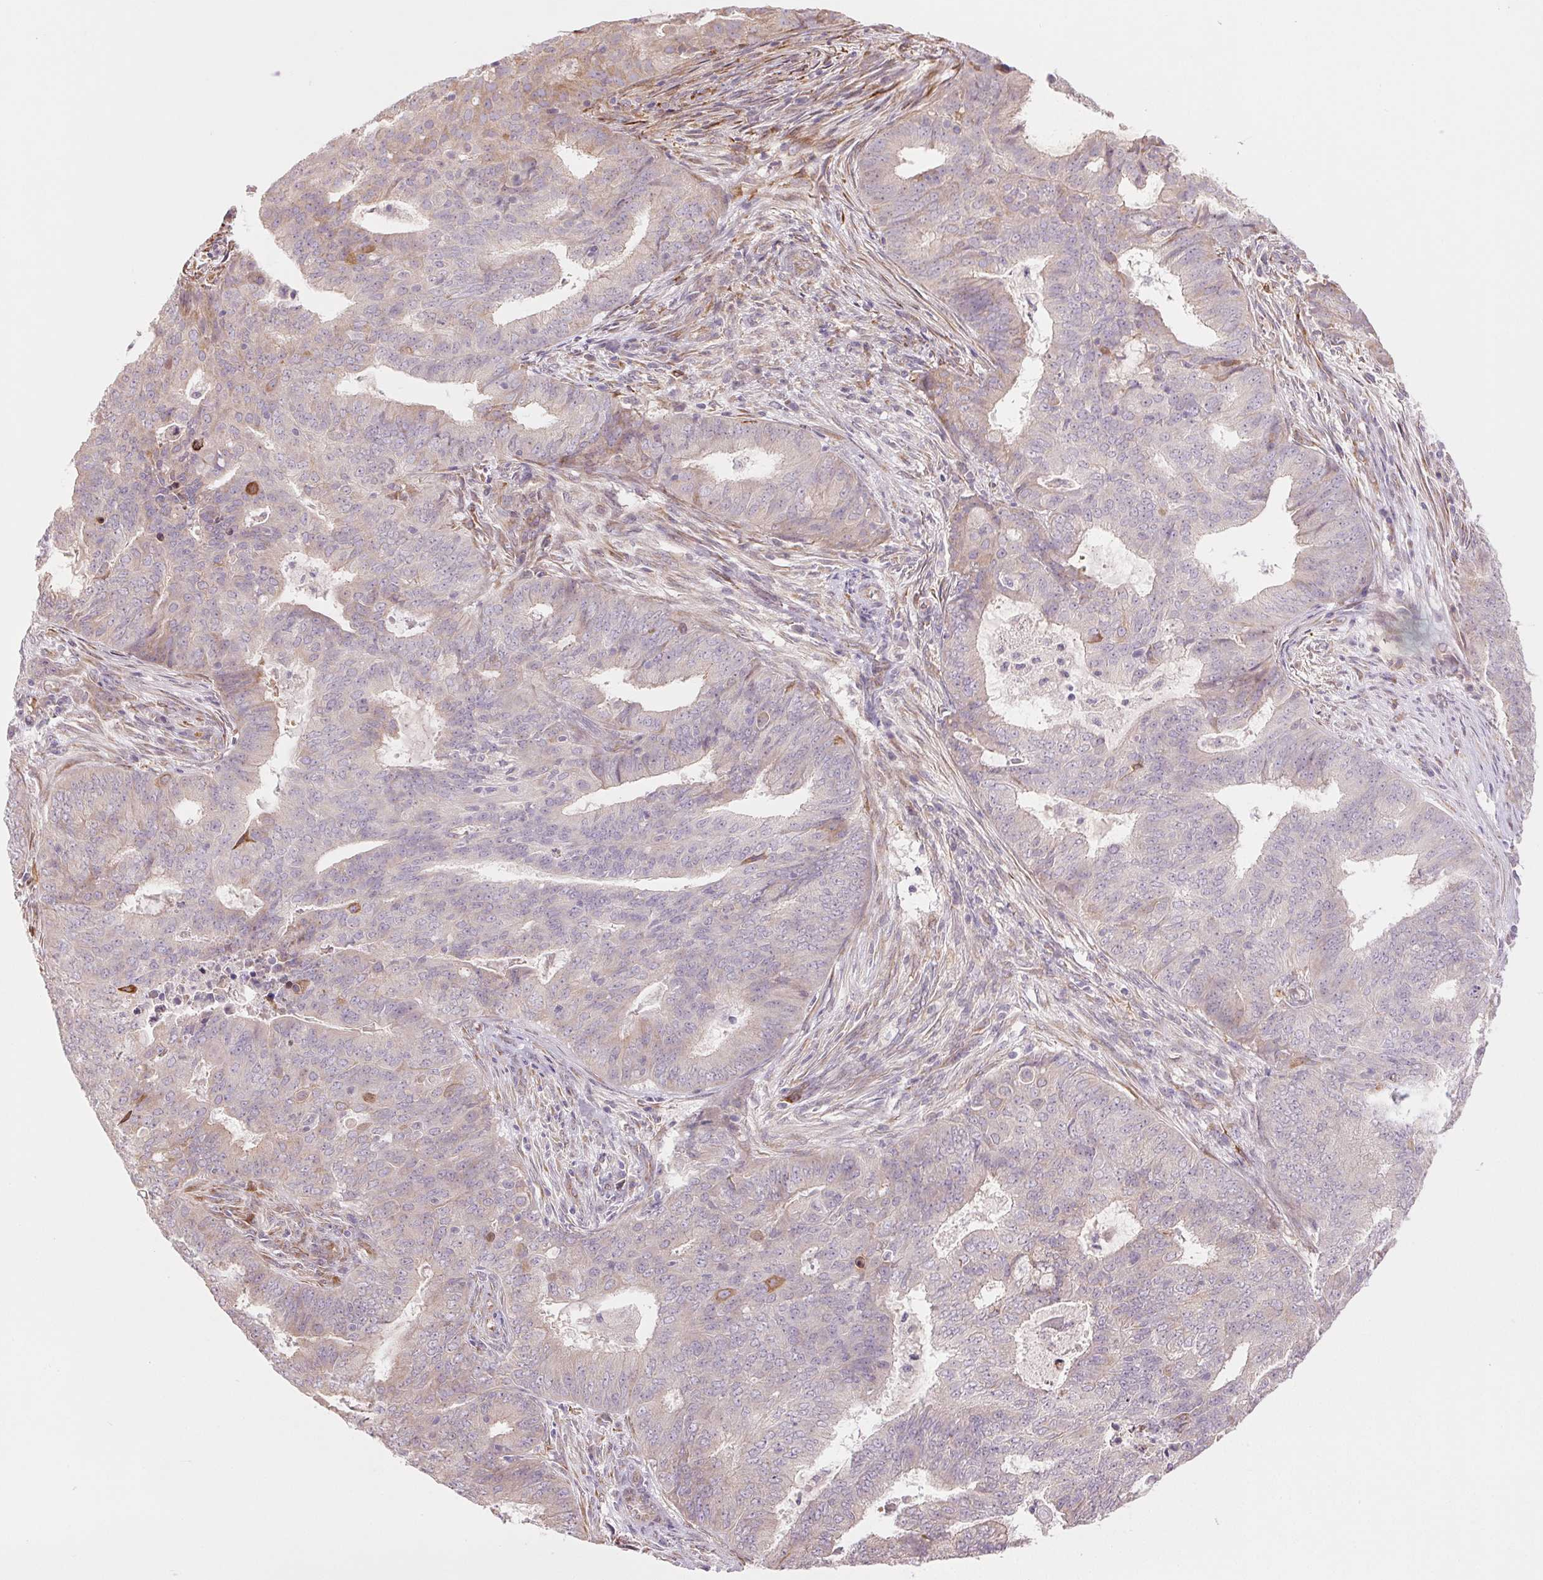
{"staining": {"intensity": "negative", "quantity": "none", "location": "none"}, "tissue": "endometrial cancer", "cell_type": "Tumor cells", "image_type": "cancer", "snomed": [{"axis": "morphology", "description": "Adenocarcinoma, NOS"}, {"axis": "topography", "description": "Endometrium"}], "caption": "Human endometrial cancer stained for a protein using IHC demonstrates no staining in tumor cells.", "gene": "METTL17", "patient": {"sex": "female", "age": 62}}